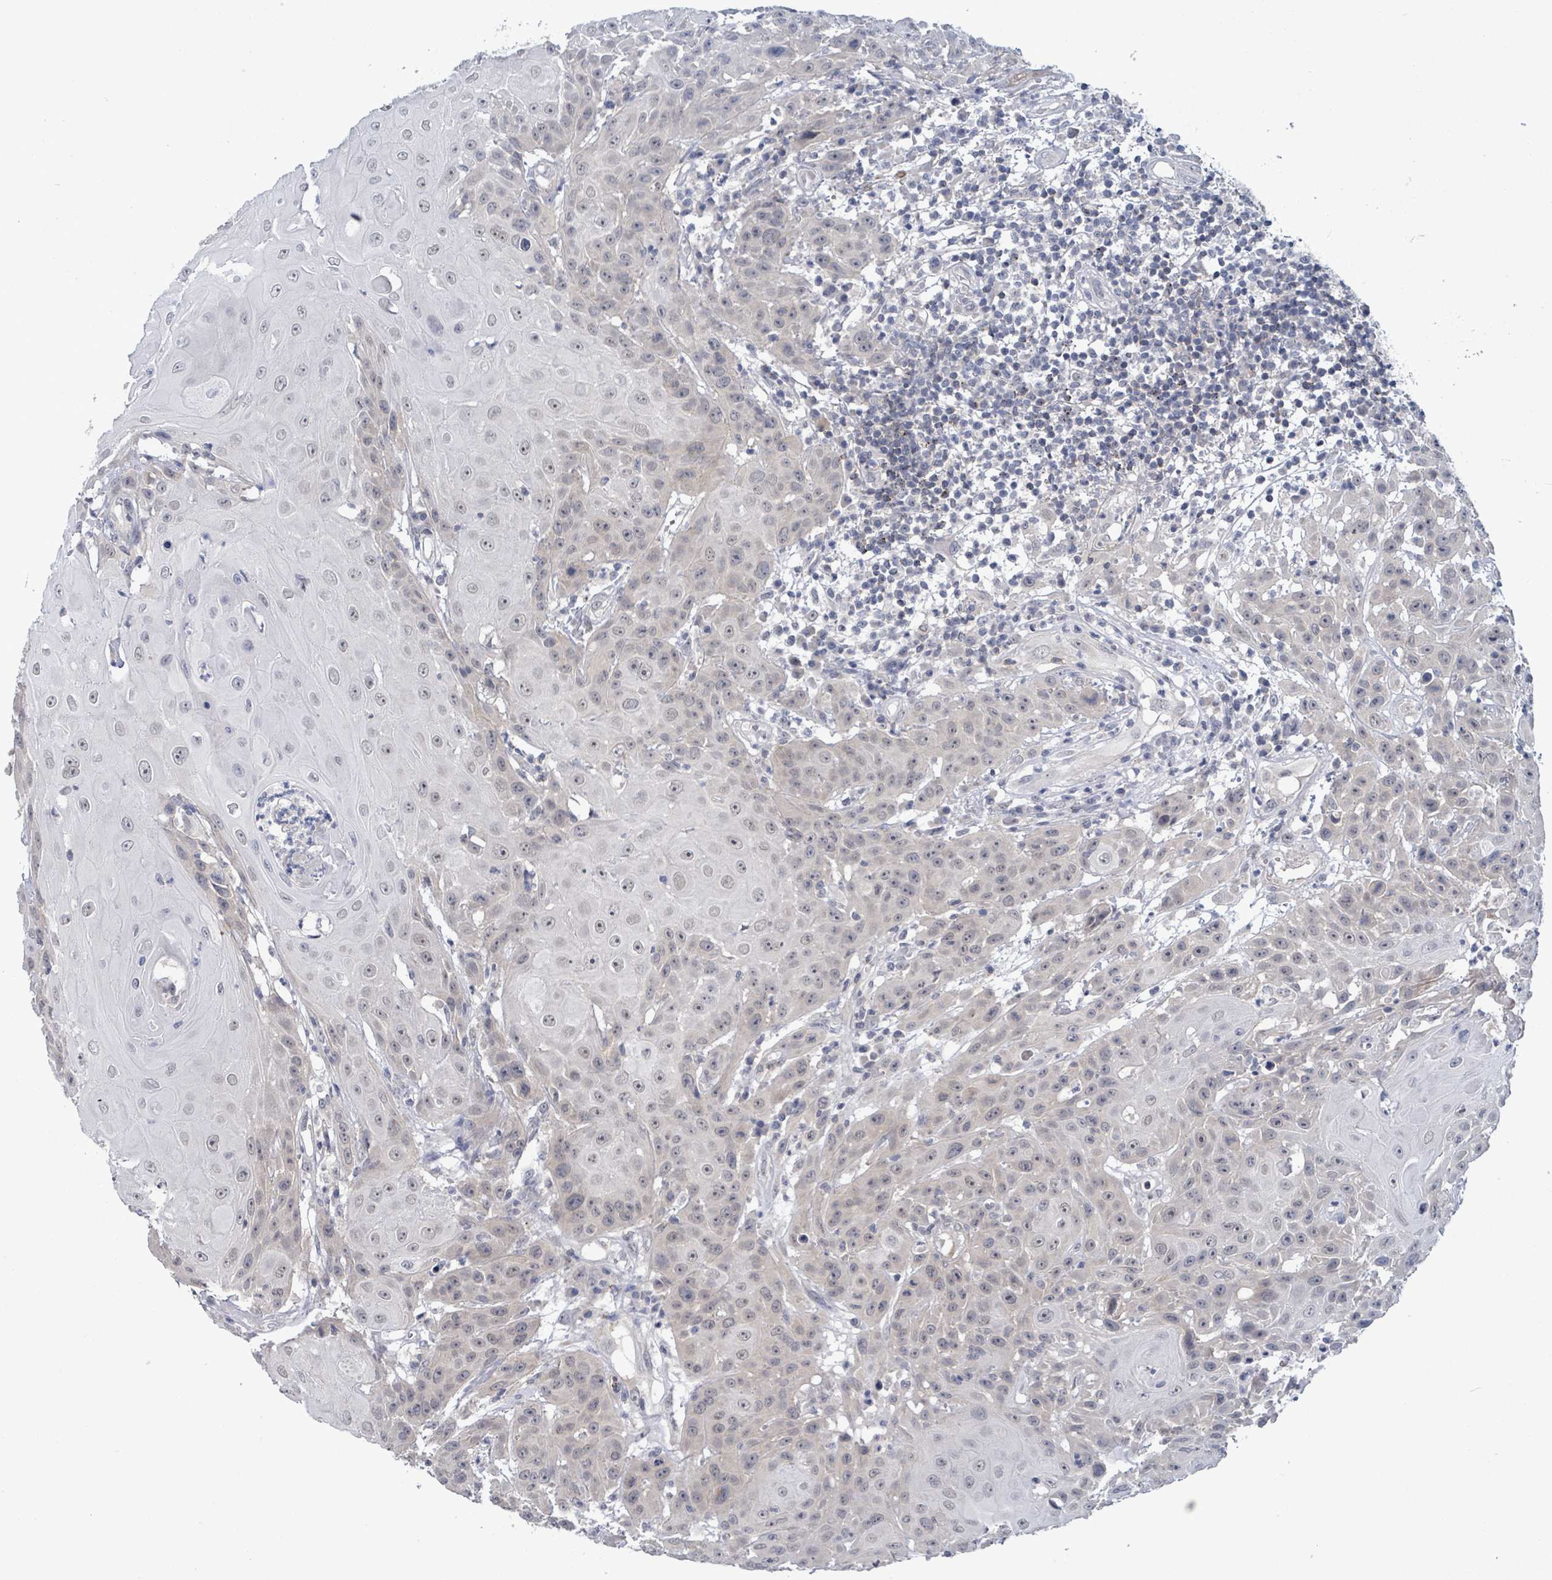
{"staining": {"intensity": "negative", "quantity": "none", "location": "none"}, "tissue": "head and neck cancer", "cell_type": "Tumor cells", "image_type": "cancer", "snomed": [{"axis": "morphology", "description": "Squamous cell carcinoma, NOS"}, {"axis": "topography", "description": "Skin"}, {"axis": "topography", "description": "Head-Neck"}], "caption": "This is a histopathology image of IHC staining of head and neck cancer, which shows no positivity in tumor cells.", "gene": "AMMECR1", "patient": {"sex": "male", "age": 80}}